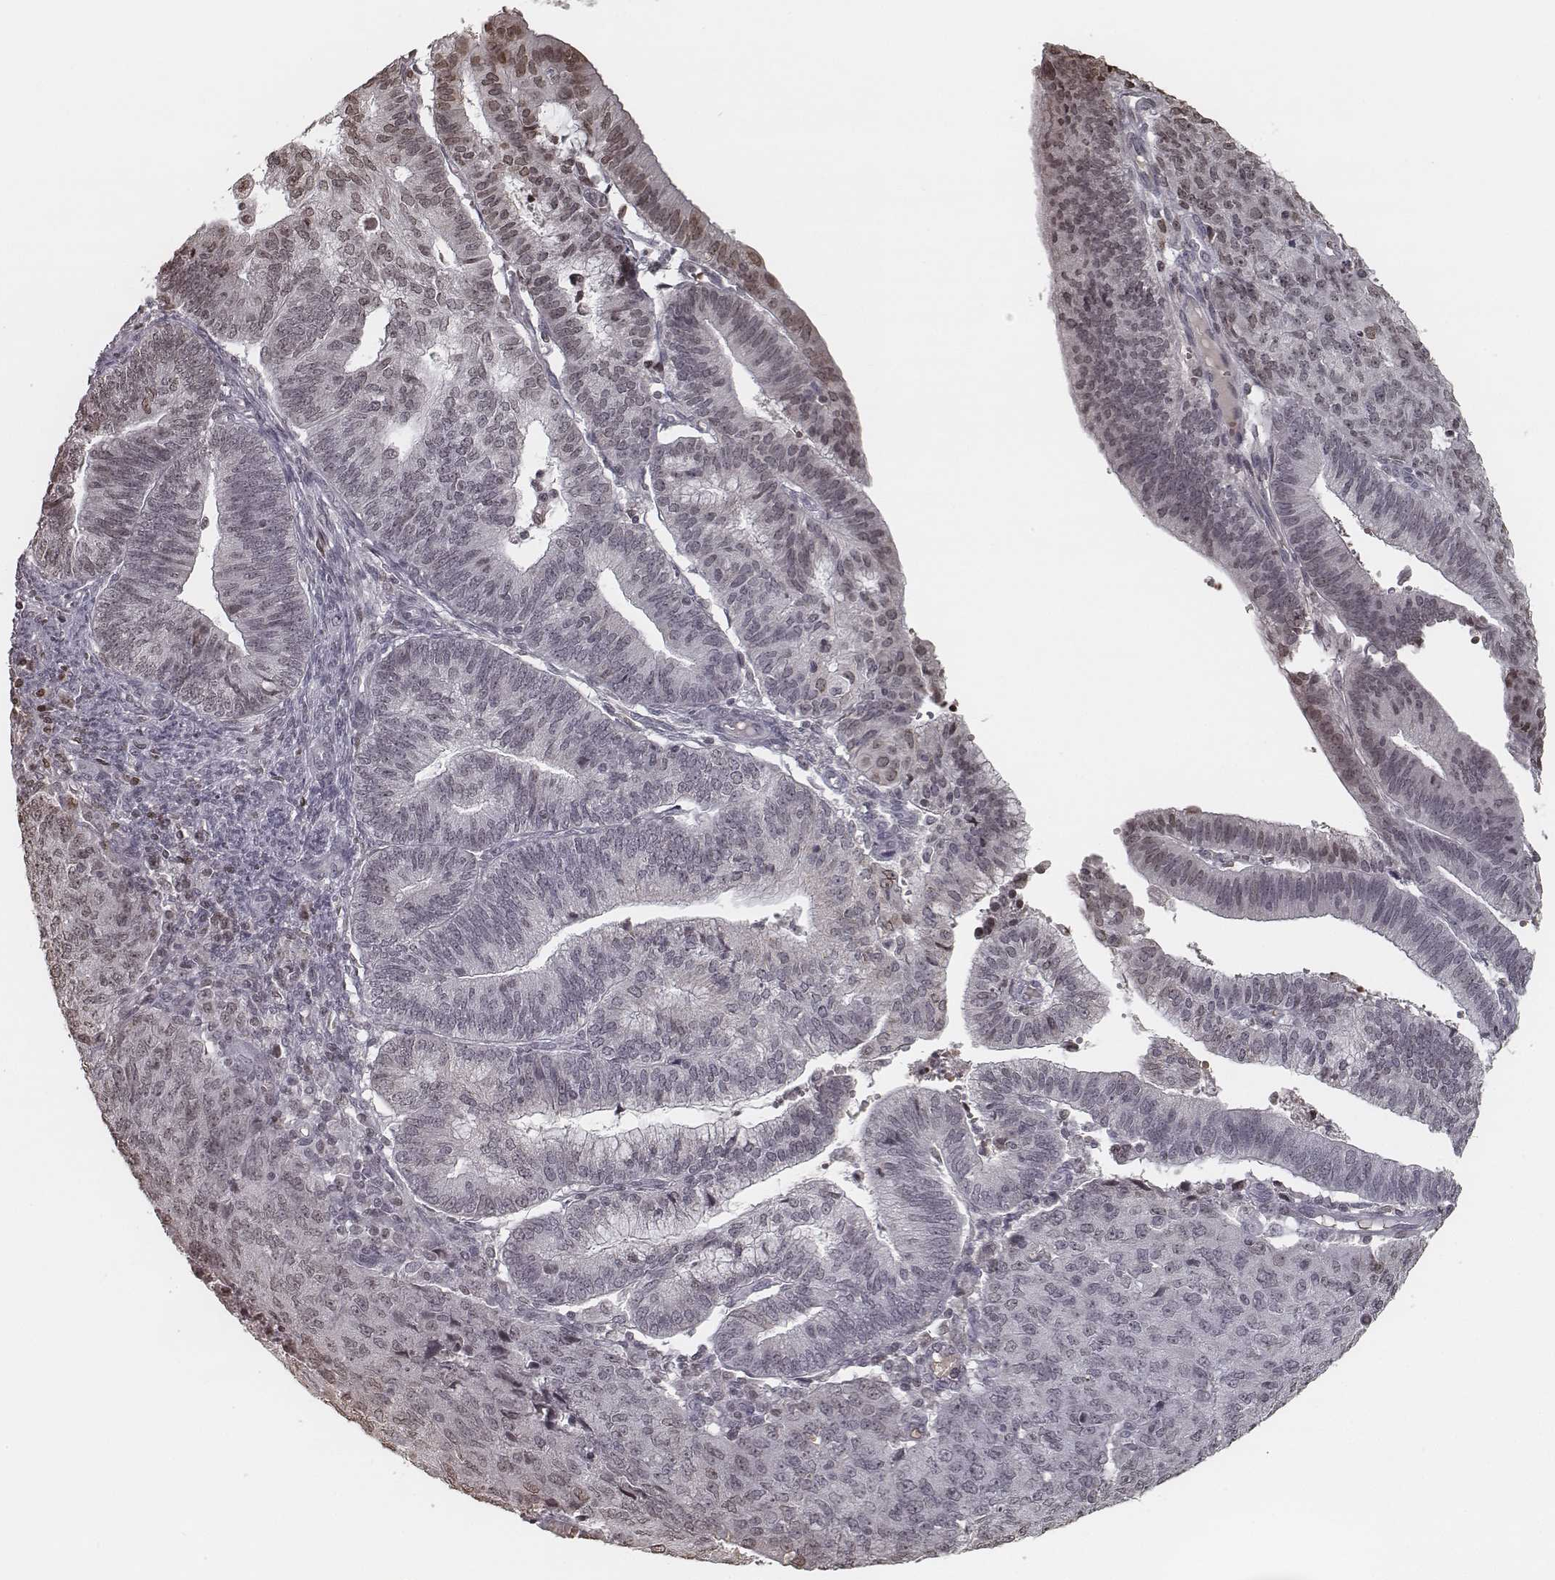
{"staining": {"intensity": "moderate", "quantity": "<25%", "location": "nuclear"}, "tissue": "endometrial cancer", "cell_type": "Tumor cells", "image_type": "cancer", "snomed": [{"axis": "morphology", "description": "Adenocarcinoma, NOS"}, {"axis": "topography", "description": "Endometrium"}], "caption": "Tumor cells show low levels of moderate nuclear staining in about <25% of cells in adenocarcinoma (endometrial).", "gene": "HMGA2", "patient": {"sex": "female", "age": 82}}